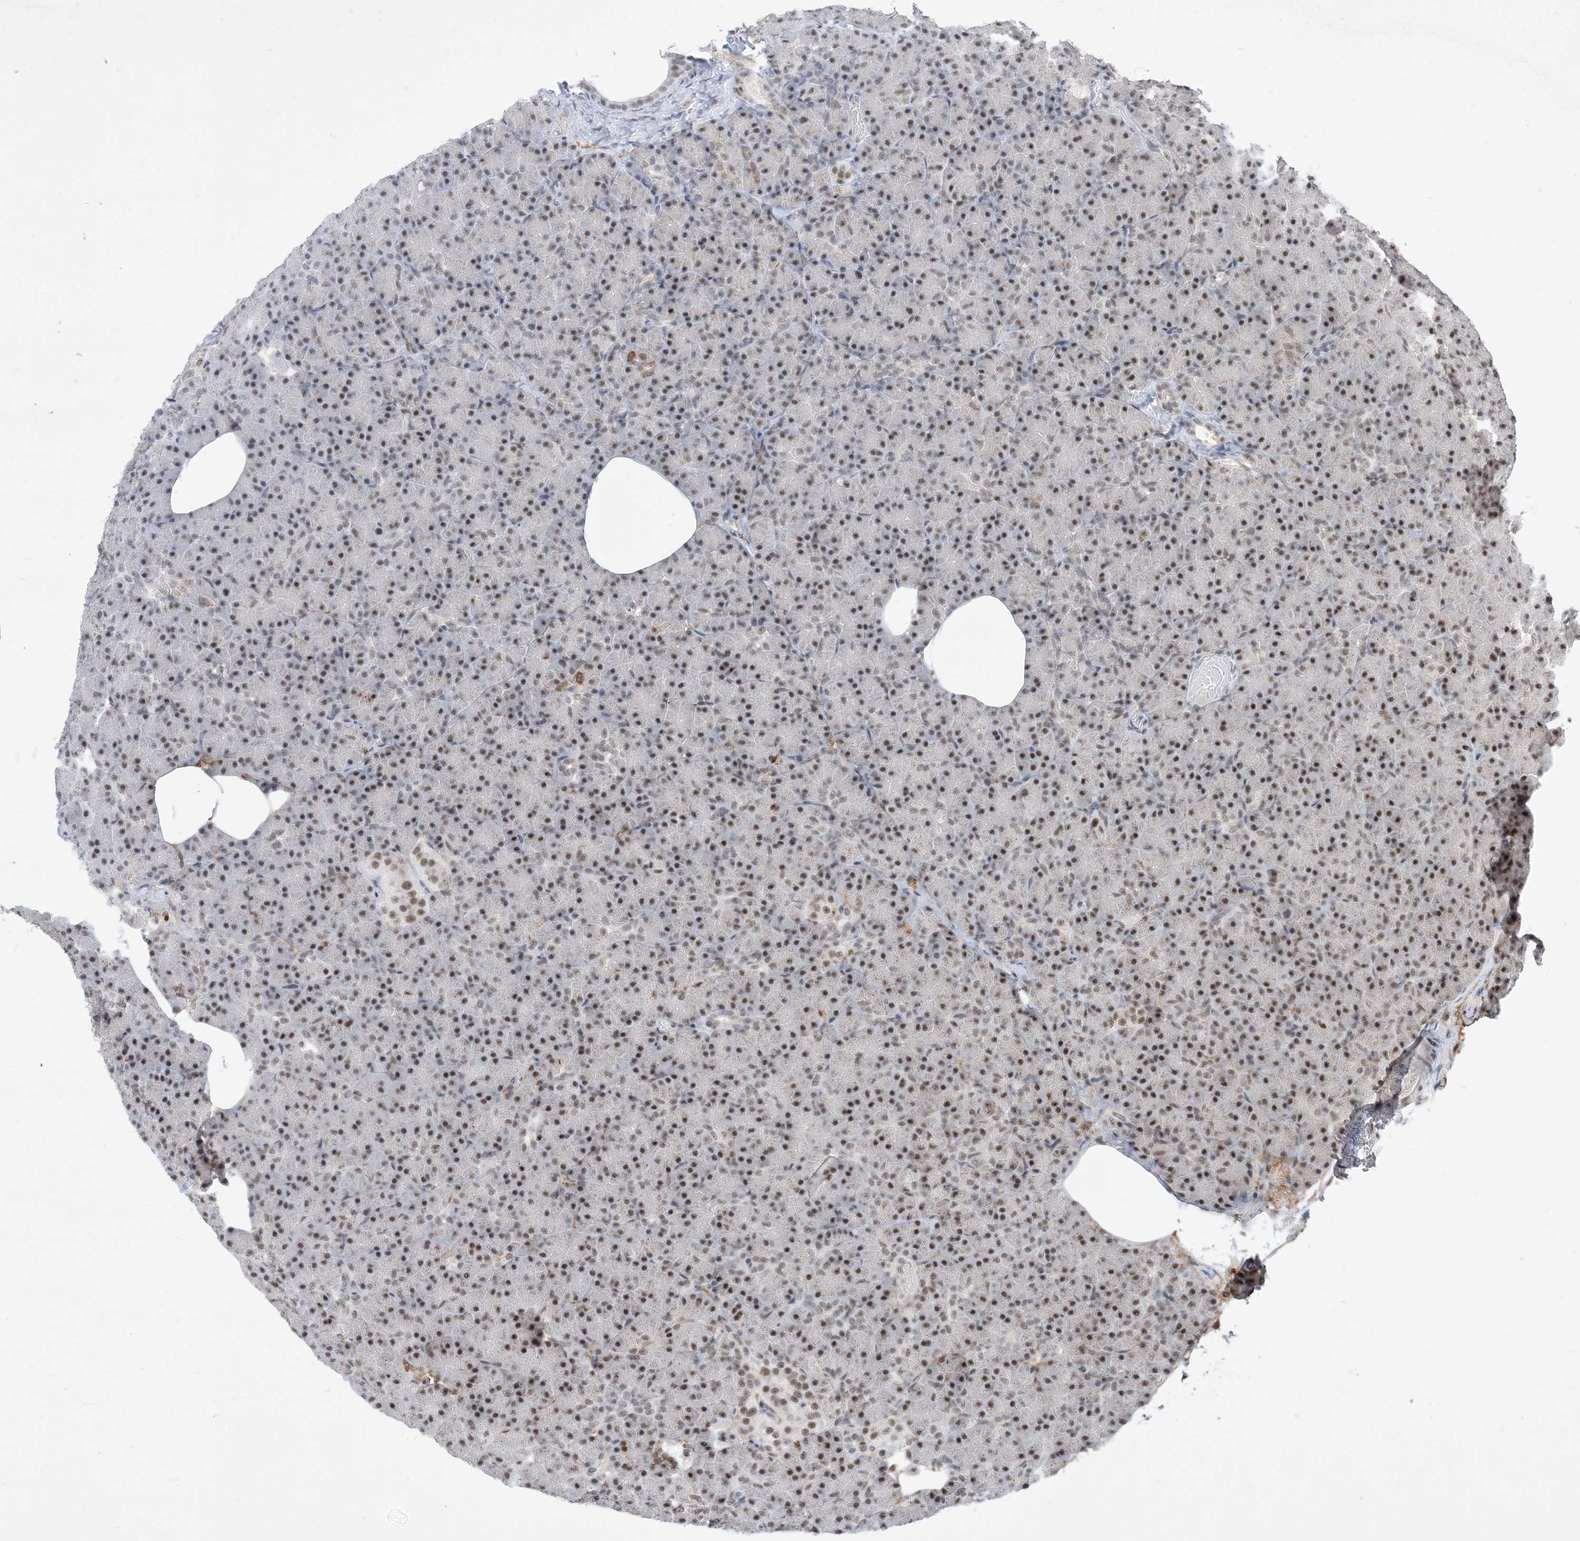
{"staining": {"intensity": "moderate", "quantity": ">75%", "location": "cytoplasmic/membranous,nuclear"}, "tissue": "pancreas", "cell_type": "Exocrine glandular cells", "image_type": "normal", "snomed": [{"axis": "morphology", "description": "Normal tissue, NOS"}, {"axis": "topography", "description": "Pancreas"}], "caption": "Pancreas stained with DAB (3,3'-diaminobenzidine) immunohistochemistry displays medium levels of moderate cytoplasmic/membranous,nuclear expression in approximately >75% of exocrine glandular cells. Nuclei are stained in blue.", "gene": "SF3A3", "patient": {"sex": "female", "age": 43}}